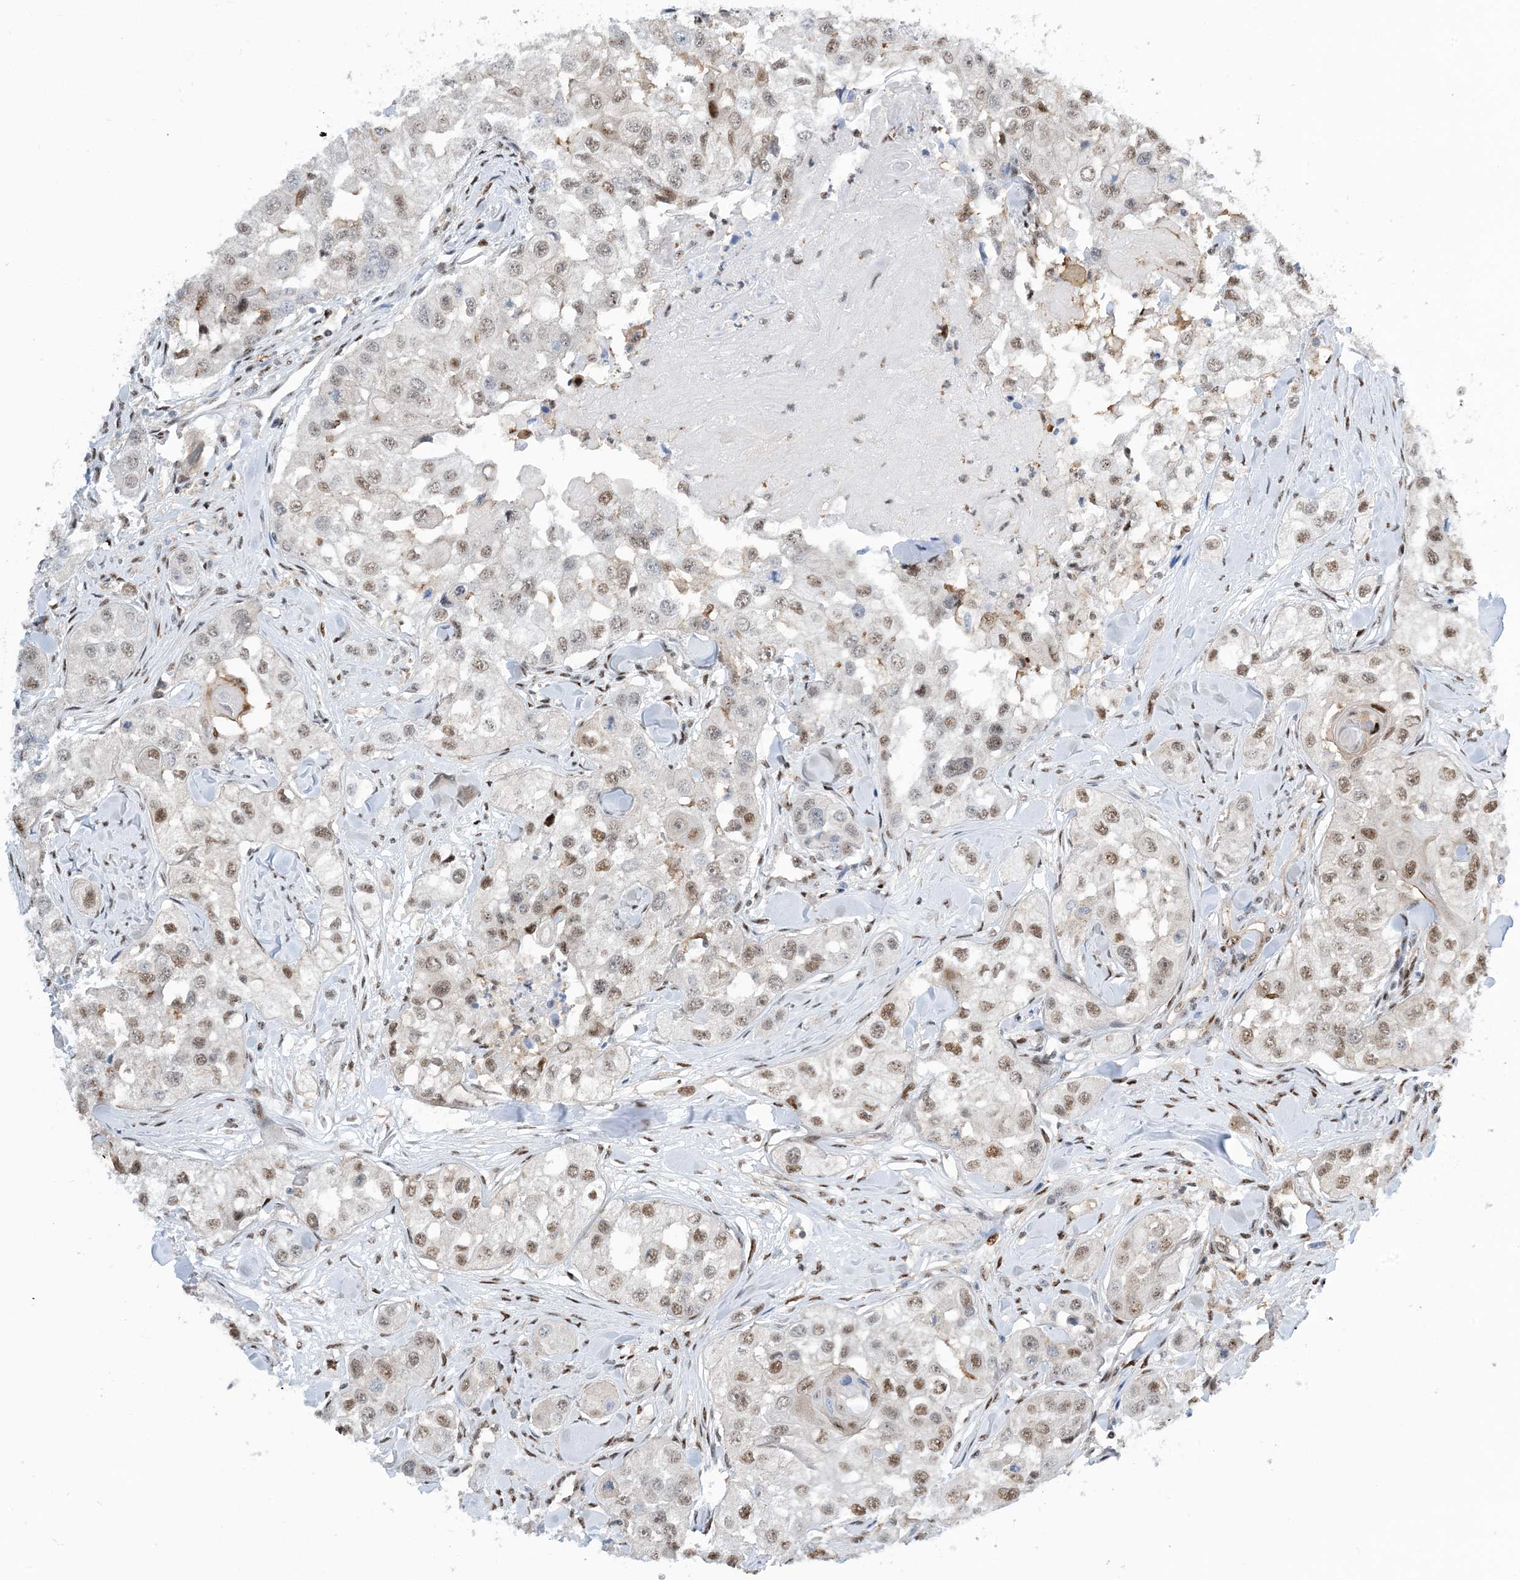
{"staining": {"intensity": "moderate", "quantity": ">75%", "location": "nuclear"}, "tissue": "head and neck cancer", "cell_type": "Tumor cells", "image_type": "cancer", "snomed": [{"axis": "morphology", "description": "Normal tissue, NOS"}, {"axis": "morphology", "description": "Squamous cell carcinoma, NOS"}, {"axis": "topography", "description": "Skeletal muscle"}, {"axis": "topography", "description": "Head-Neck"}], "caption": "Moderate nuclear staining for a protein is present in about >75% of tumor cells of head and neck cancer (squamous cell carcinoma) using immunohistochemistry (IHC).", "gene": "HEMK1", "patient": {"sex": "male", "age": 51}}